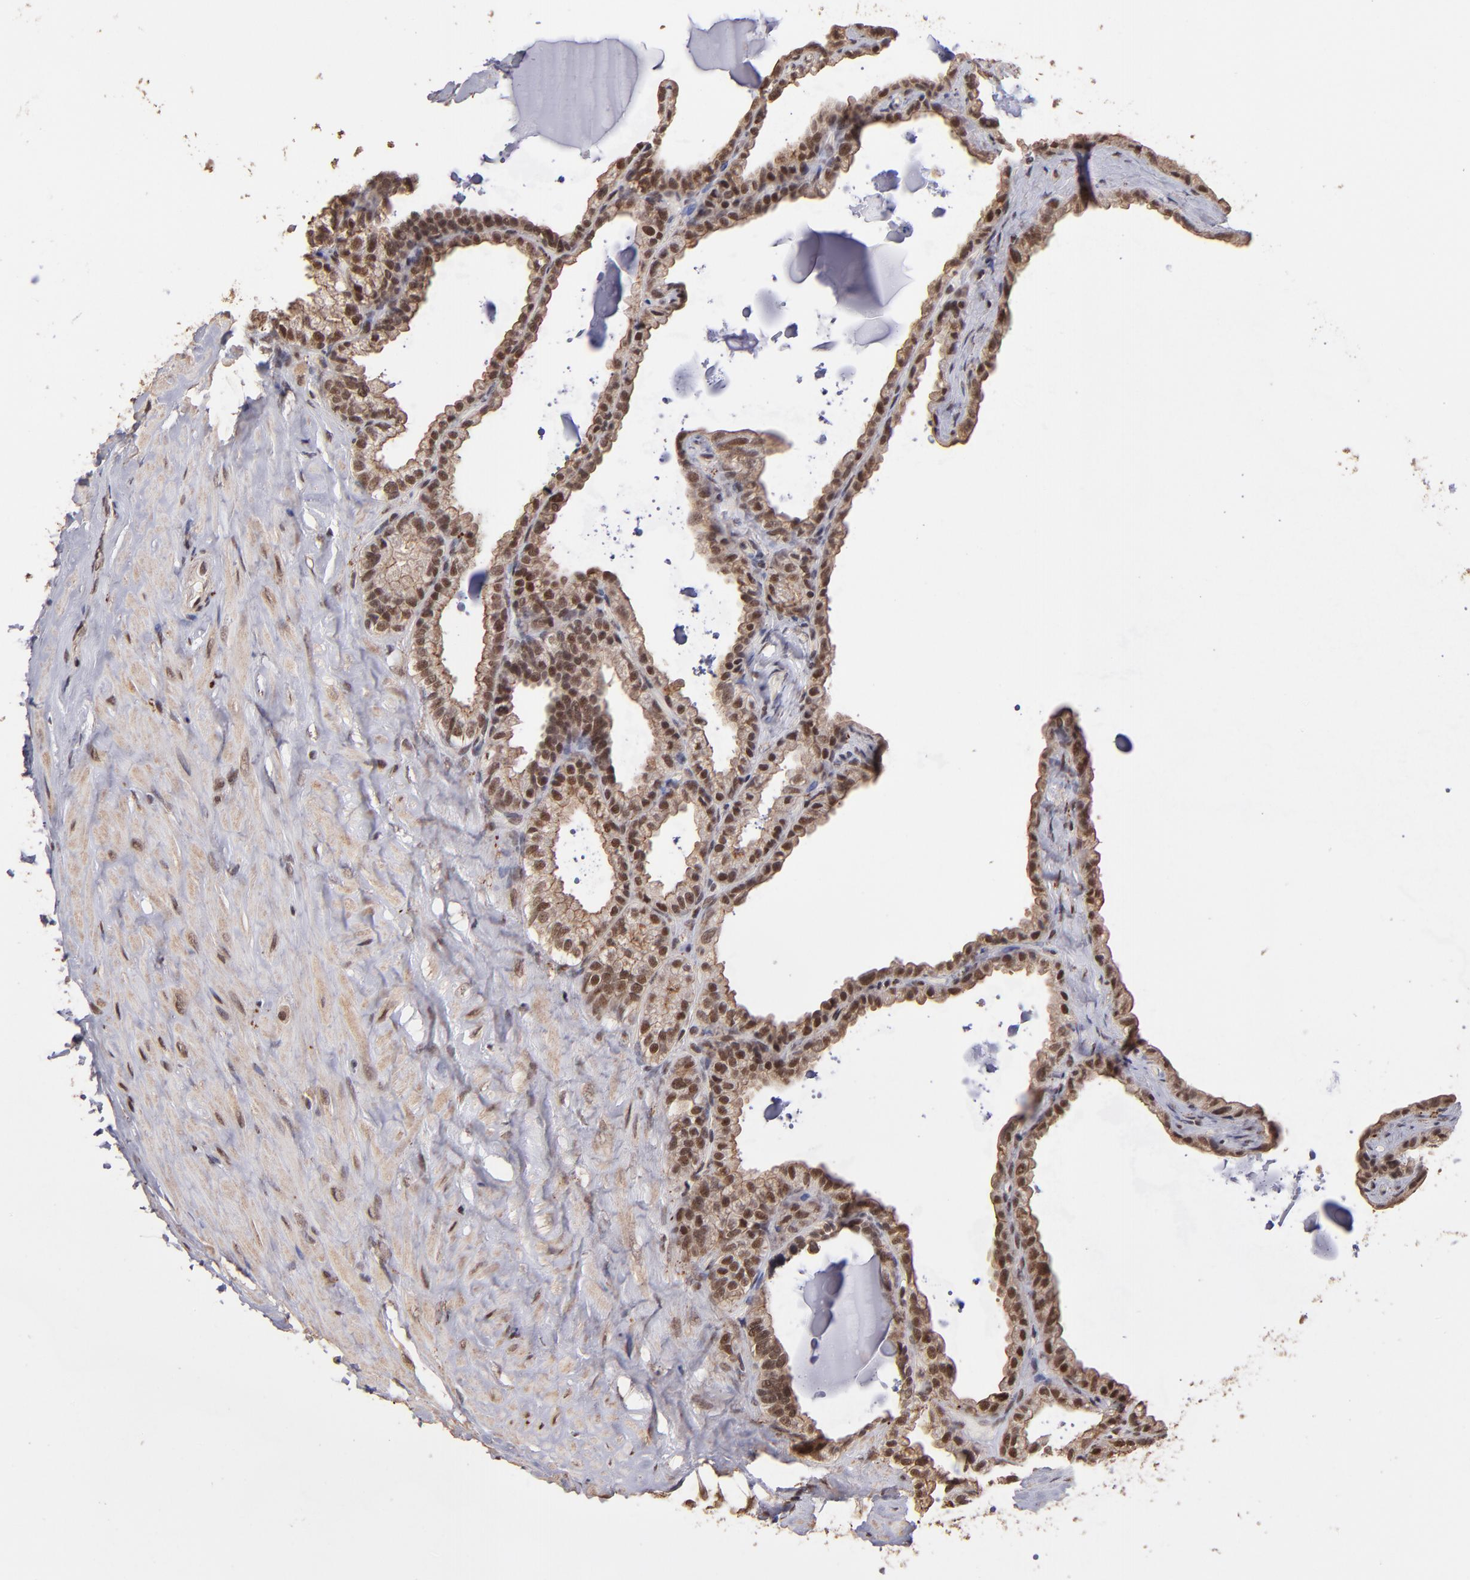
{"staining": {"intensity": "moderate", "quantity": ">75%", "location": "nuclear"}, "tissue": "seminal vesicle", "cell_type": "Glandular cells", "image_type": "normal", "snomed": [{"axis": "morphology", "description": "Normal tissue, NOS"}, {"axis": "morphology", "description": "Inflammation, NOS"}, {"axis": "topography", "description": "Urinary bladder"}, {"axis": "topography", "description": "Prostate"}, {"axis": "topography", "description": "Seminal veicle"}], "caption": "Protein expression by IHC displays moderate nuclear positivity in about >75% of glandular cells in unremarkable seminal vesicle.", "gene": "TERF2", "patient": {"sex": "male", "age": 82}}